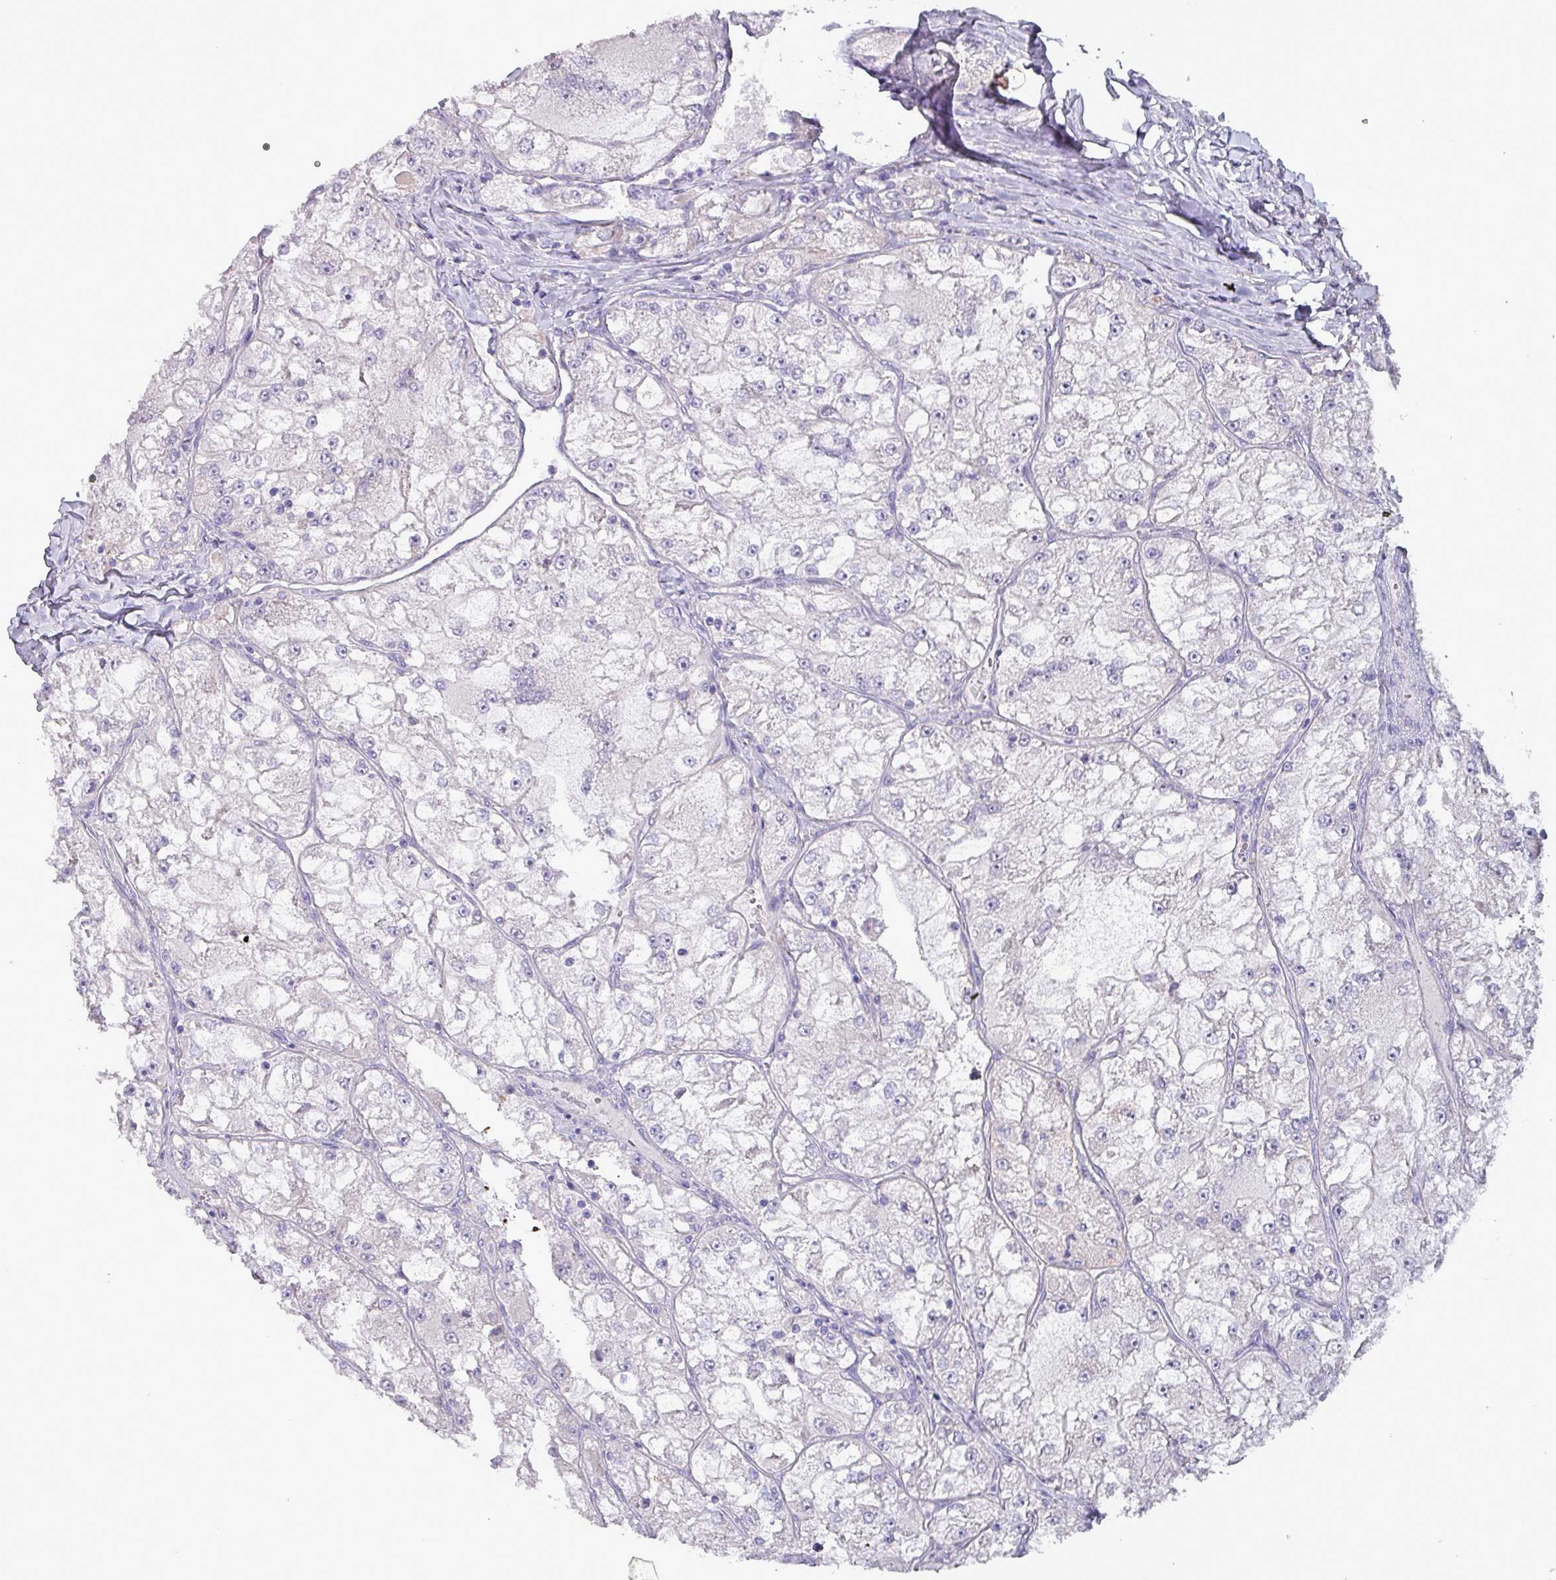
{"staining": {"intensity": "negative", "quantity": "none", "location": "none"}, "tissue": "renal cancer", "cell_type": "Tumor cells", "image_type": "cancer", "snomed": [{"axis": "morphology", "description": "Adenocarcinoma, NOS"}, {"axis": "topography", "description": "Kidney"}], "caption": "A photomicrograph of renal cancer stained for a protein exhibits no brown staining in tumor cells.", "gene": "HSD3B7", "patient": {"sex": "female", "age": 72}}